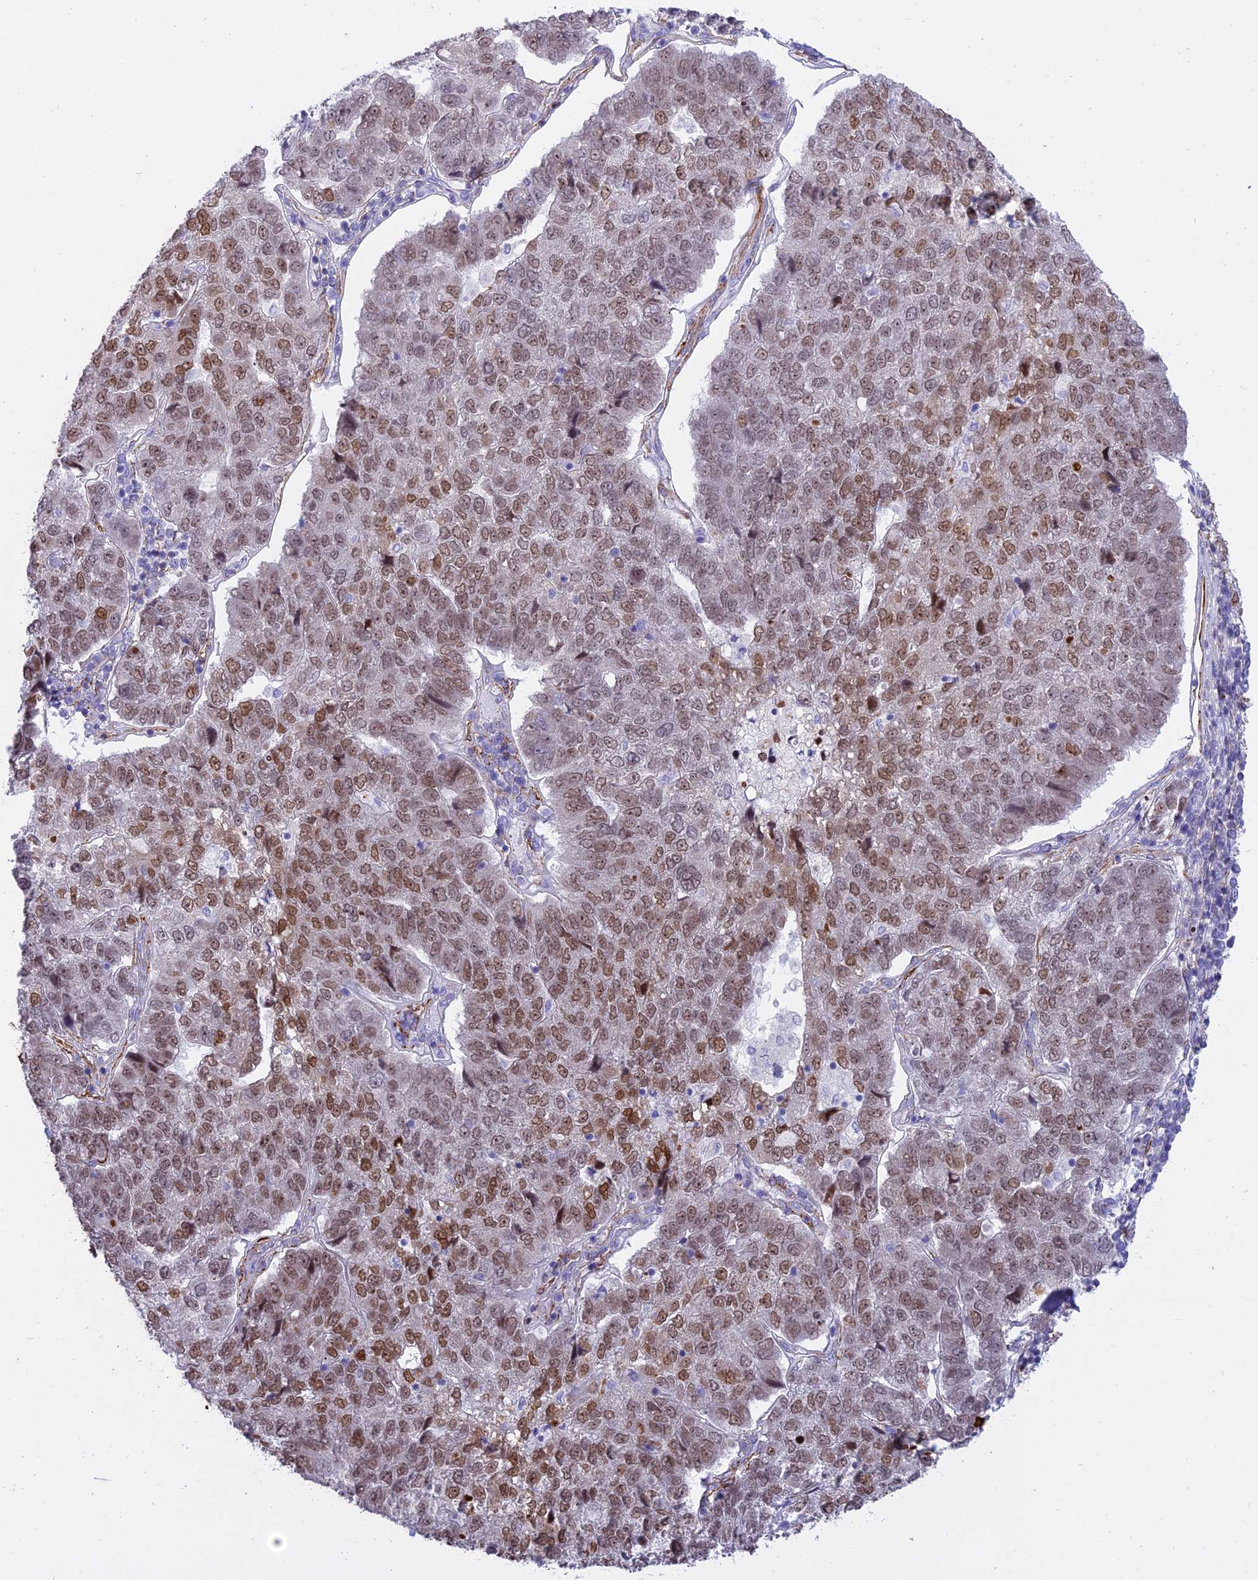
{"staining": {"intensity": "moderate", "quantity": ">75%", "location": "nuclear"}, "tissue": "pancreatic cancer", "cell_type": "Tumor cells", "image_type": "cancer", "snomed": [{"axis": "morphology", "description": "Adenocarcinoma, NOS"}, {"axis": "topography", "description": "Pancreas"}], "caption": "IHC of human pancreatic cancer displays medium levels of moderate nuclear positivity in approximately >75% of tumor cells.", "gene": "CENPV", "patient": {"sex": "female", "age": 61}}